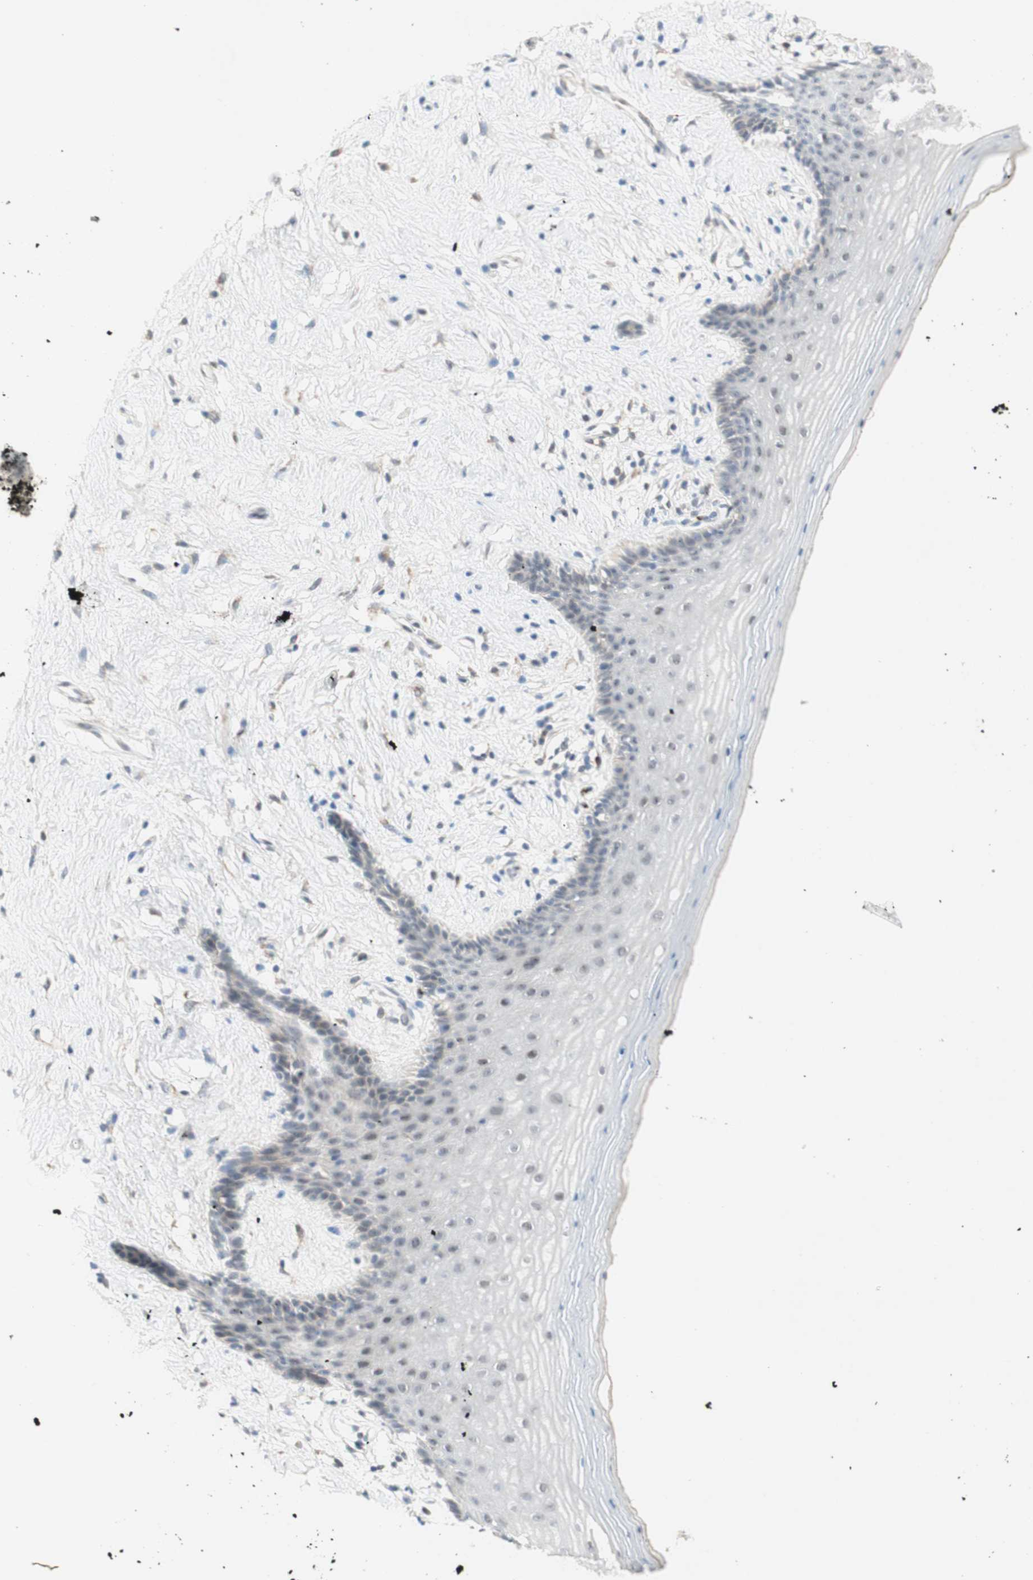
{"staining": {"intensity": "negative", "quantity": "none", "location": "none"}, "tissue": "vagina", "cell_type": "Squamous epithelial cells", "image_type": "normal", "snomed": [{"axis": "morphology", "description": "Normal tissue, NOS"}, {"axis": "topography", "description": "Vagina"}], "caption": "DAB (3,3'-diaminobenzidine) immunohistochemical staining of benign vagina reveals no significant positivity in squamous epithelial cells.", "gene": "GAPT", "patient": {"sex": "female", "age": 44}}